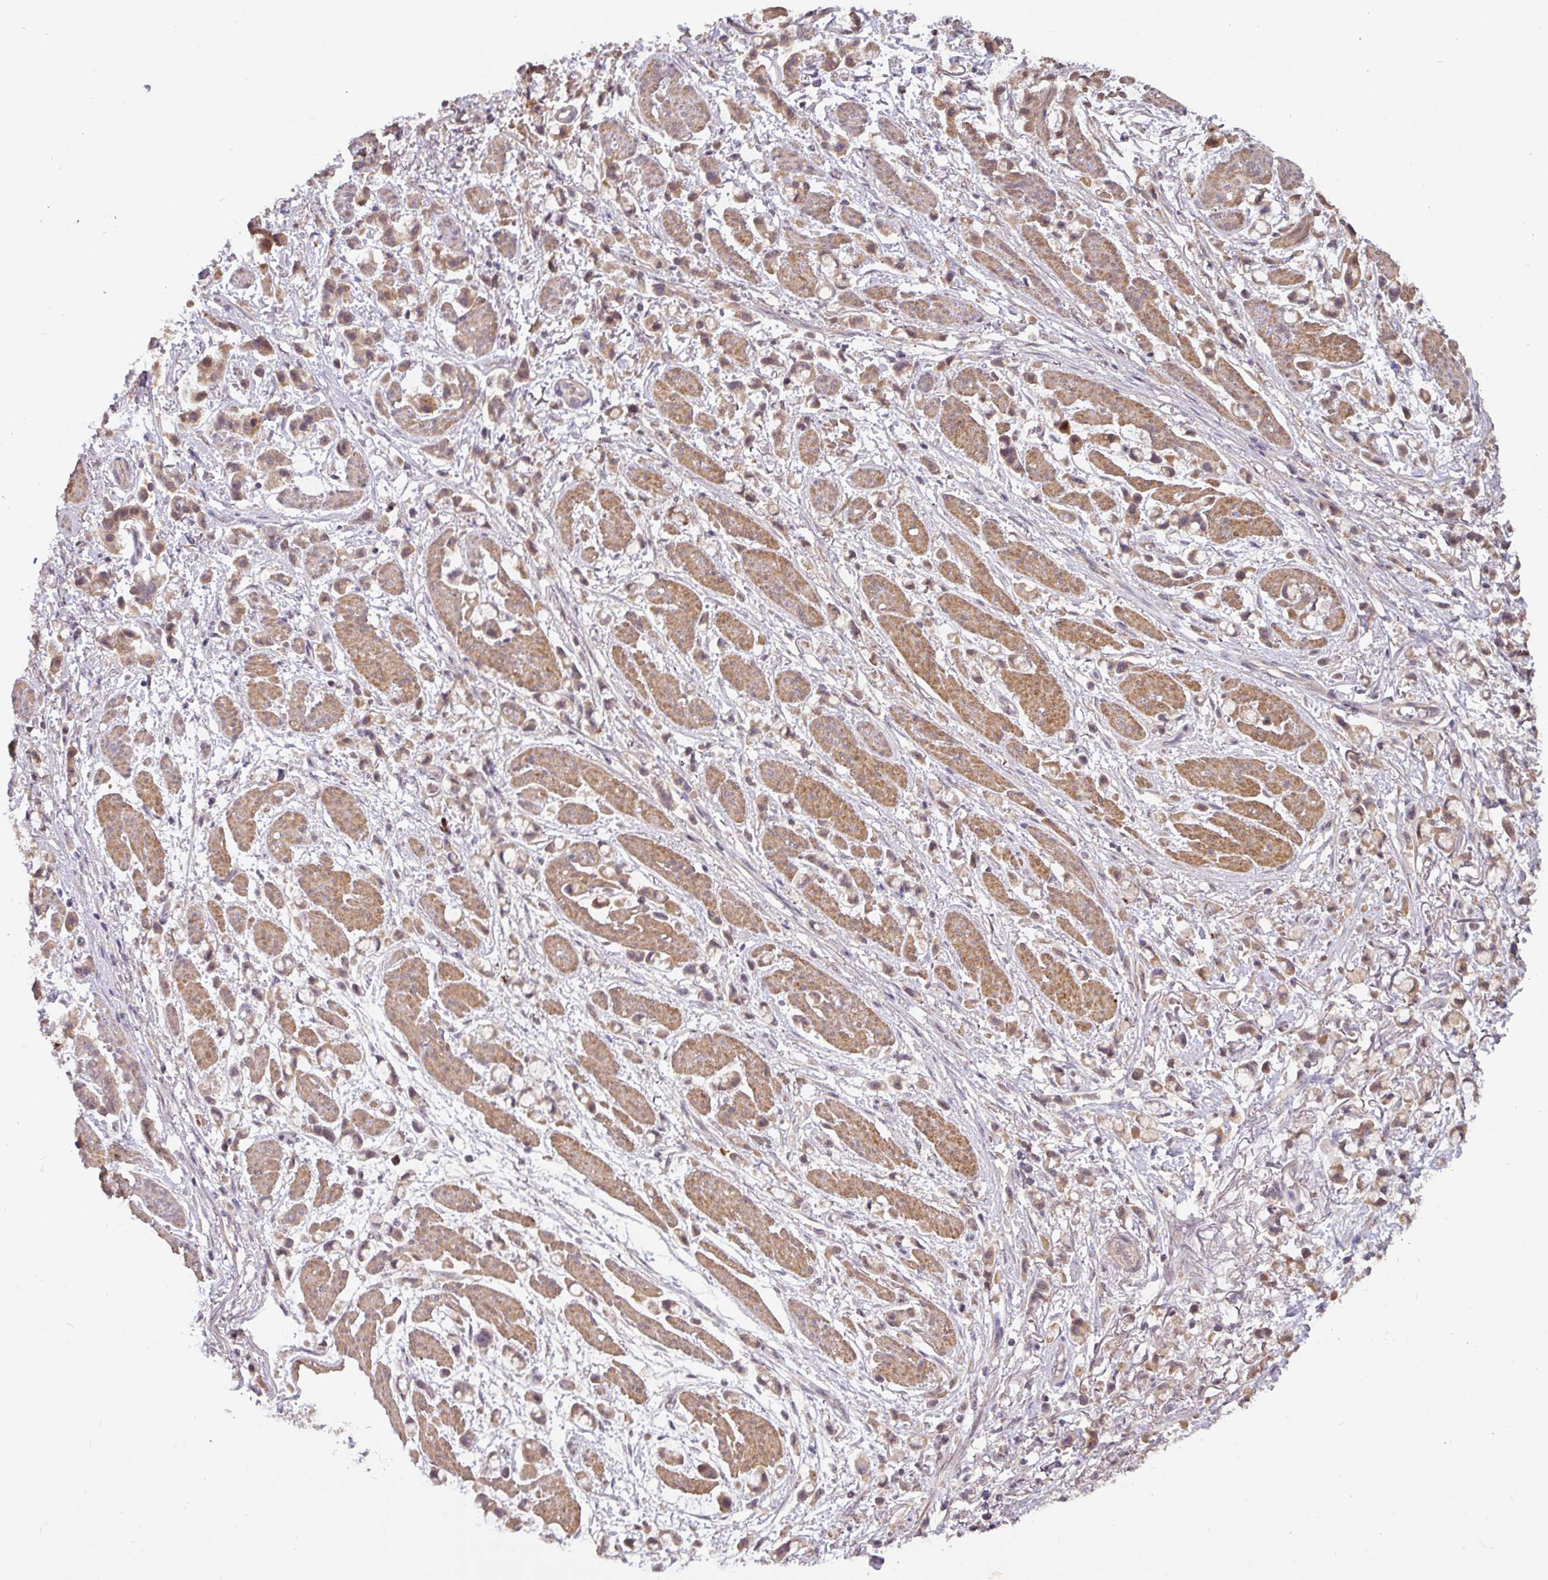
{"staining": {"intensity": "weak", "quantity": ">75%", "location": "cytoplasmic/membranous"}, "tissue": "stomach cancer", "cell_type": "Tumor cells", "image_type": "cancer", "snomed": [{"axis": "morphology", "description": "Adenocarcinoma, NOS"}, {"axis": "topography", "description": "Stomach"}], "caption": "A high-resolution histopathology image shows immunohistochemistry staining of adenocarcinoma (stomach), which exhibits weak cytoplasmic/membranous staining in about >75% of tumor cells.", "gene": "ACVR2B", "patient": {"sex": "female", "age": 81}}